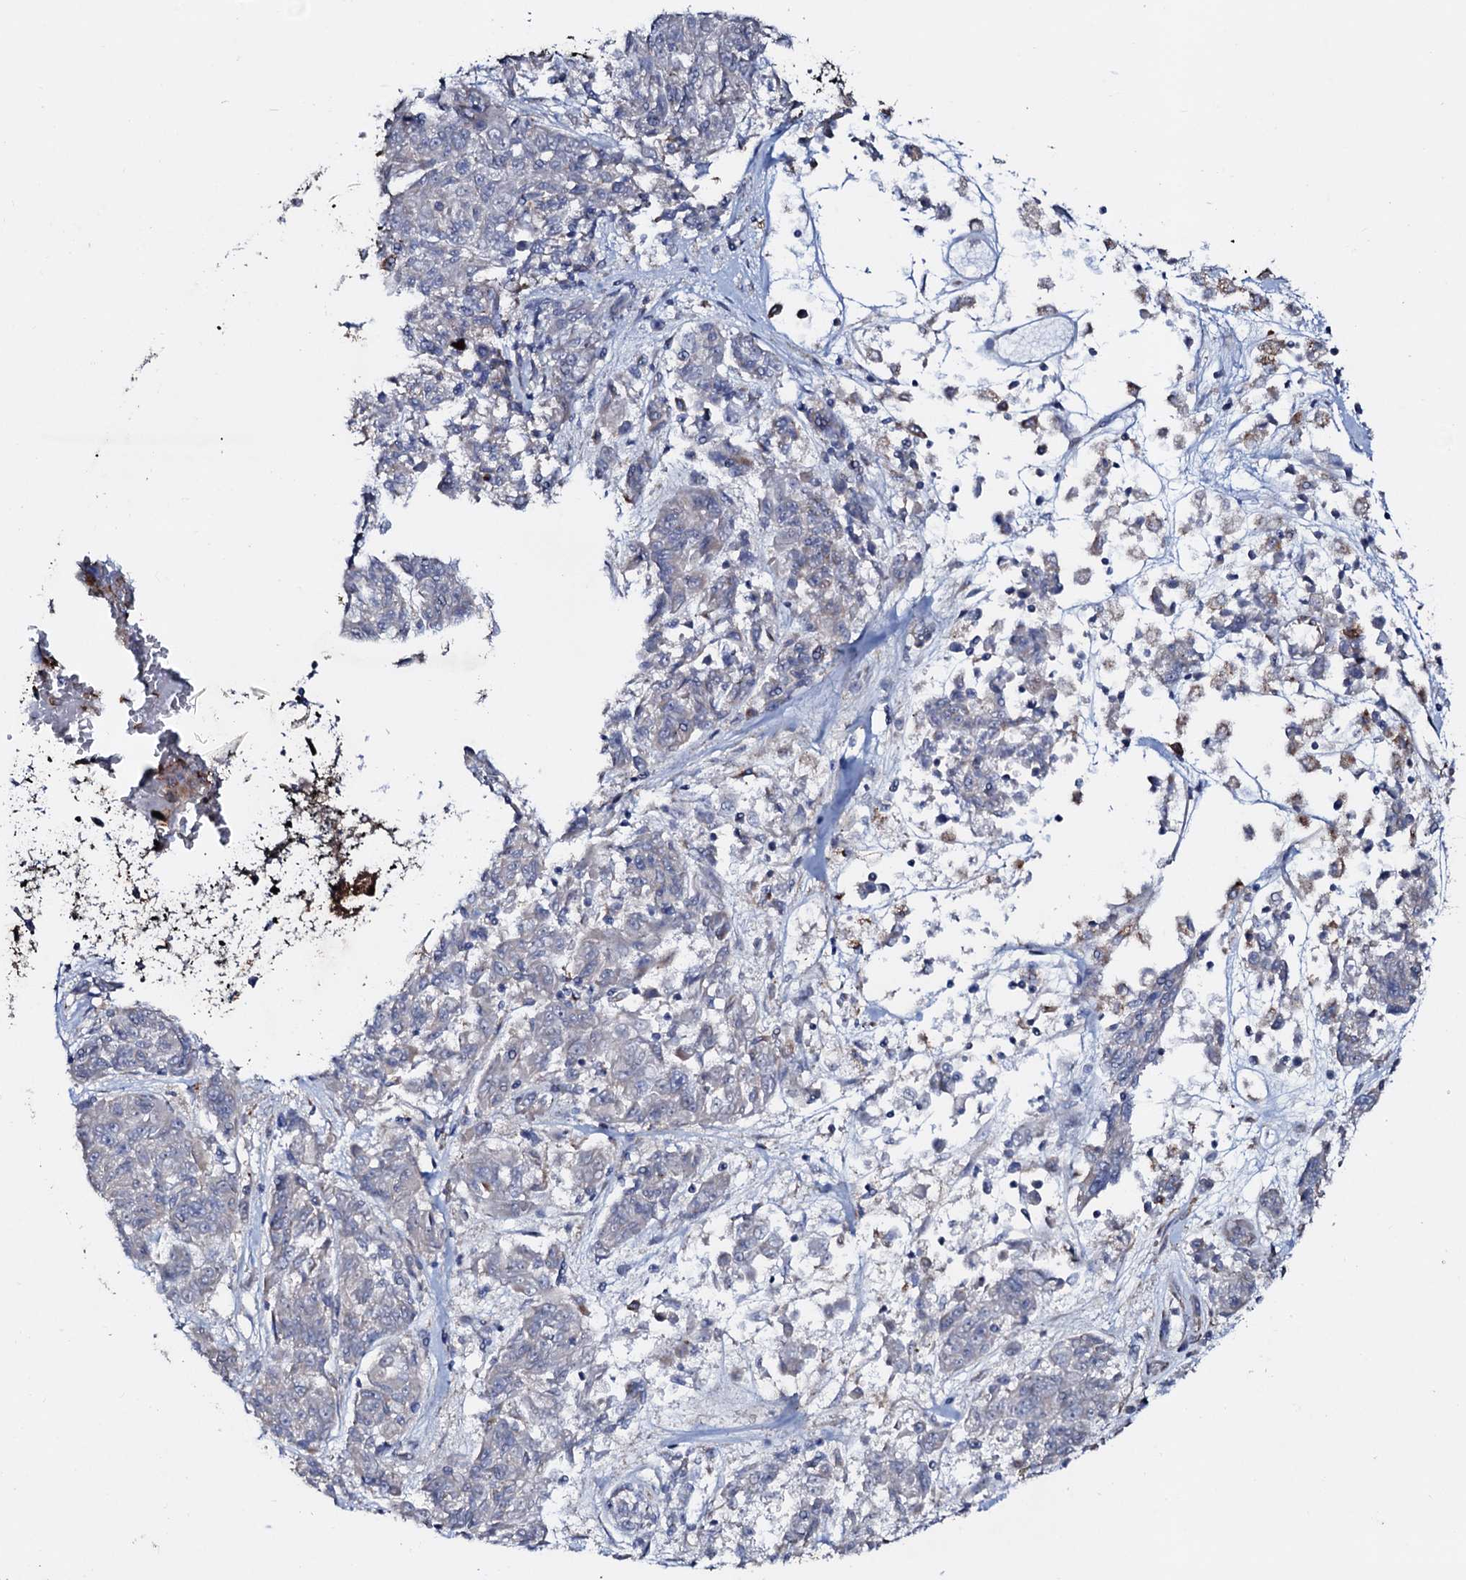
{"staining": {"intensity": "negative", "quantity": "none", "location": "none"}, "tissue": "melanoma", "cell_type": "Tumor cells", "image_type": "cancer", "snomed": [{"axis": "morphology", "description": "Malignant melanoma, NOS"}, {"axis": "topography", "description": "Skin"}], "caption": "The histopathology image demonstrates no staining of tumor cells in malignant melanoma.", "gene": "P2RX4", "patient": {"sex": "male", "age": 53}}